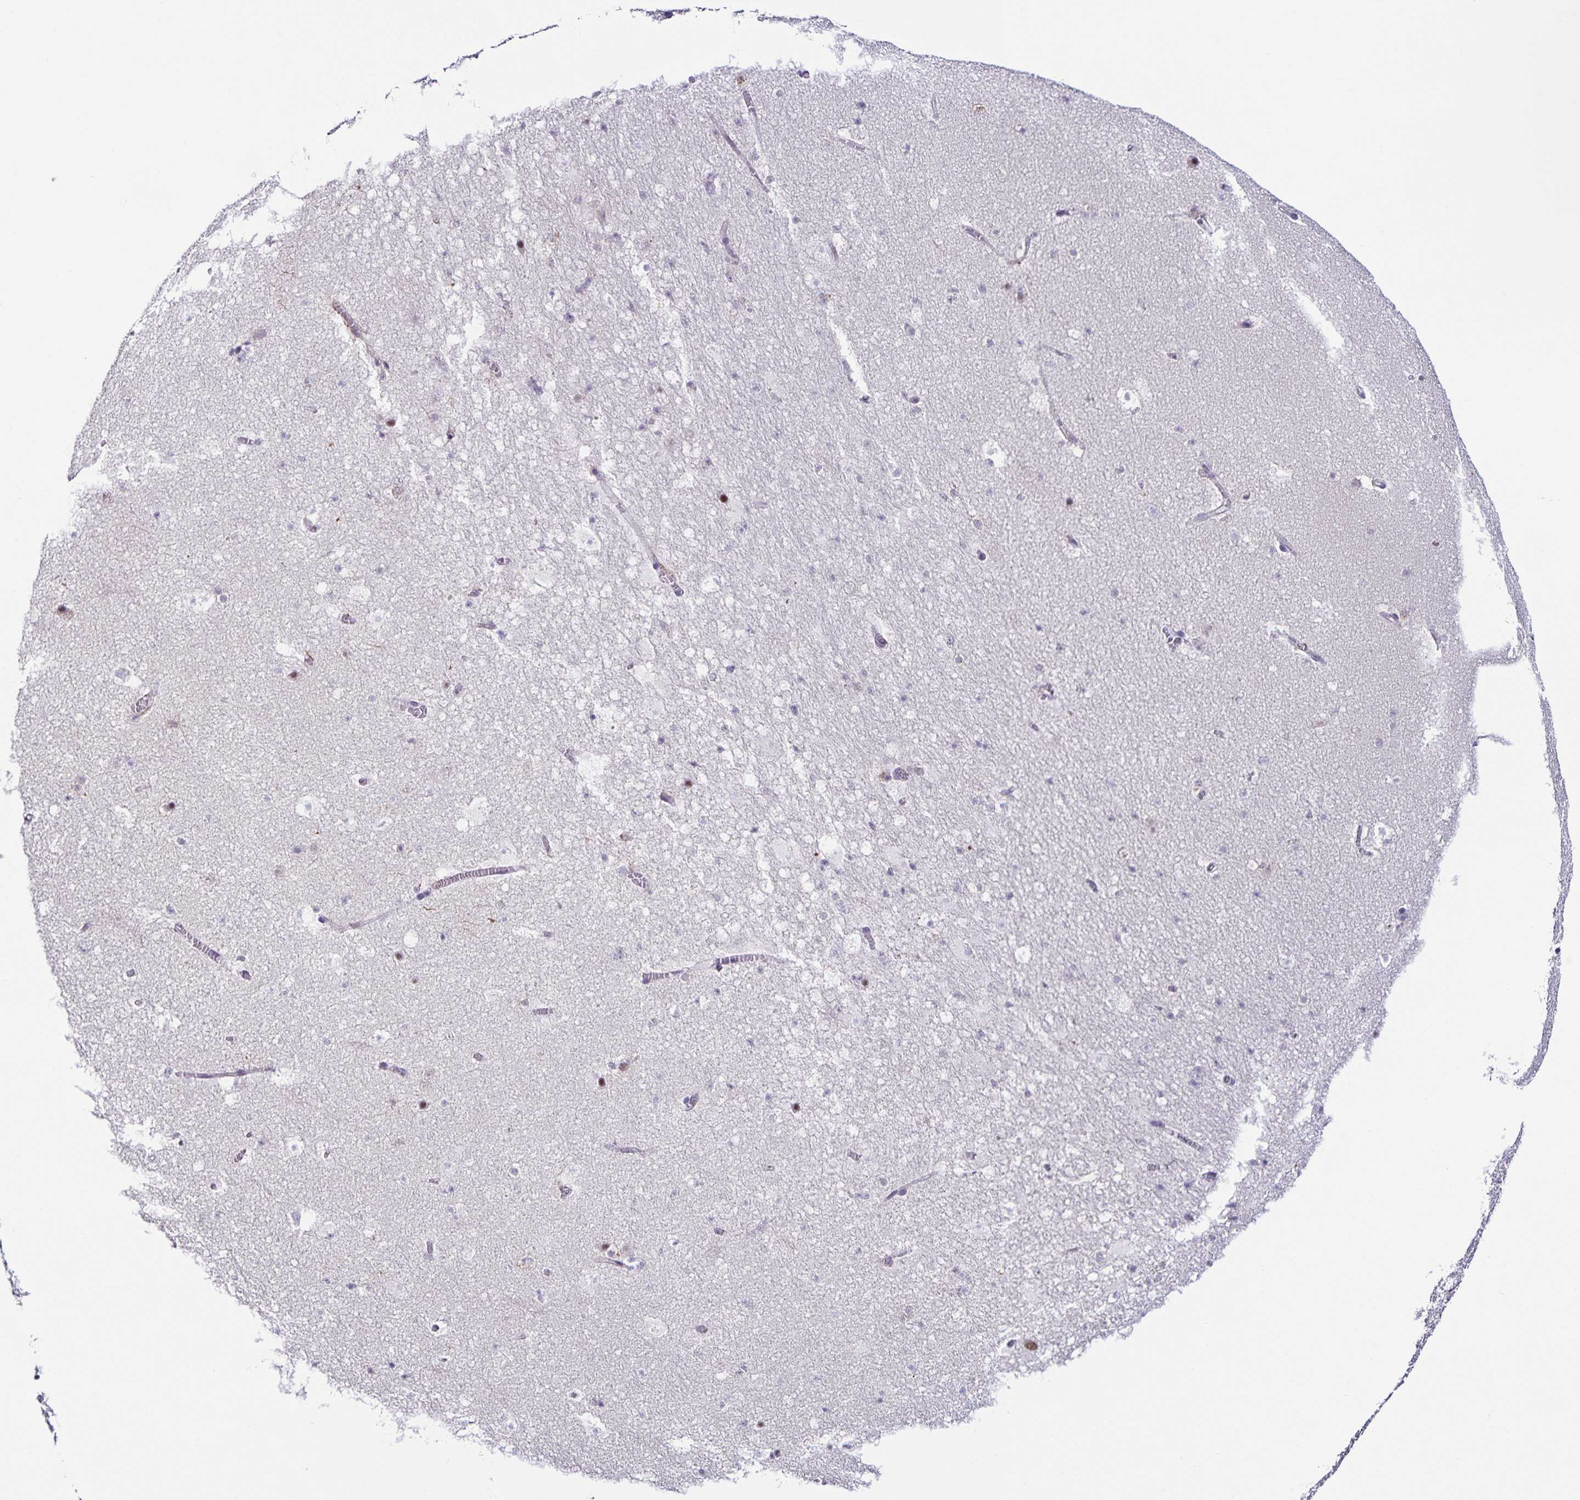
{"staining": {"intensity": "negative", "quantity": "none", "location": "none"}, "tissue": "hippocampus", "cell_type": "Glial cells", "image_type": "normal", "snomed": [{"axis": "morphology", "description": "Normal tissue, NOS"}, {"axis": "topography", "description": "Hippocampus"}], "caption": "The immunohistochemistry (IHC) micrograph has no significant expression in glial cells of hippocampus. (Brightfield microscopy of DAB IHC at high magnification).", "gene": "STPG4", "patient": {"sex": "female", "age": 42}}